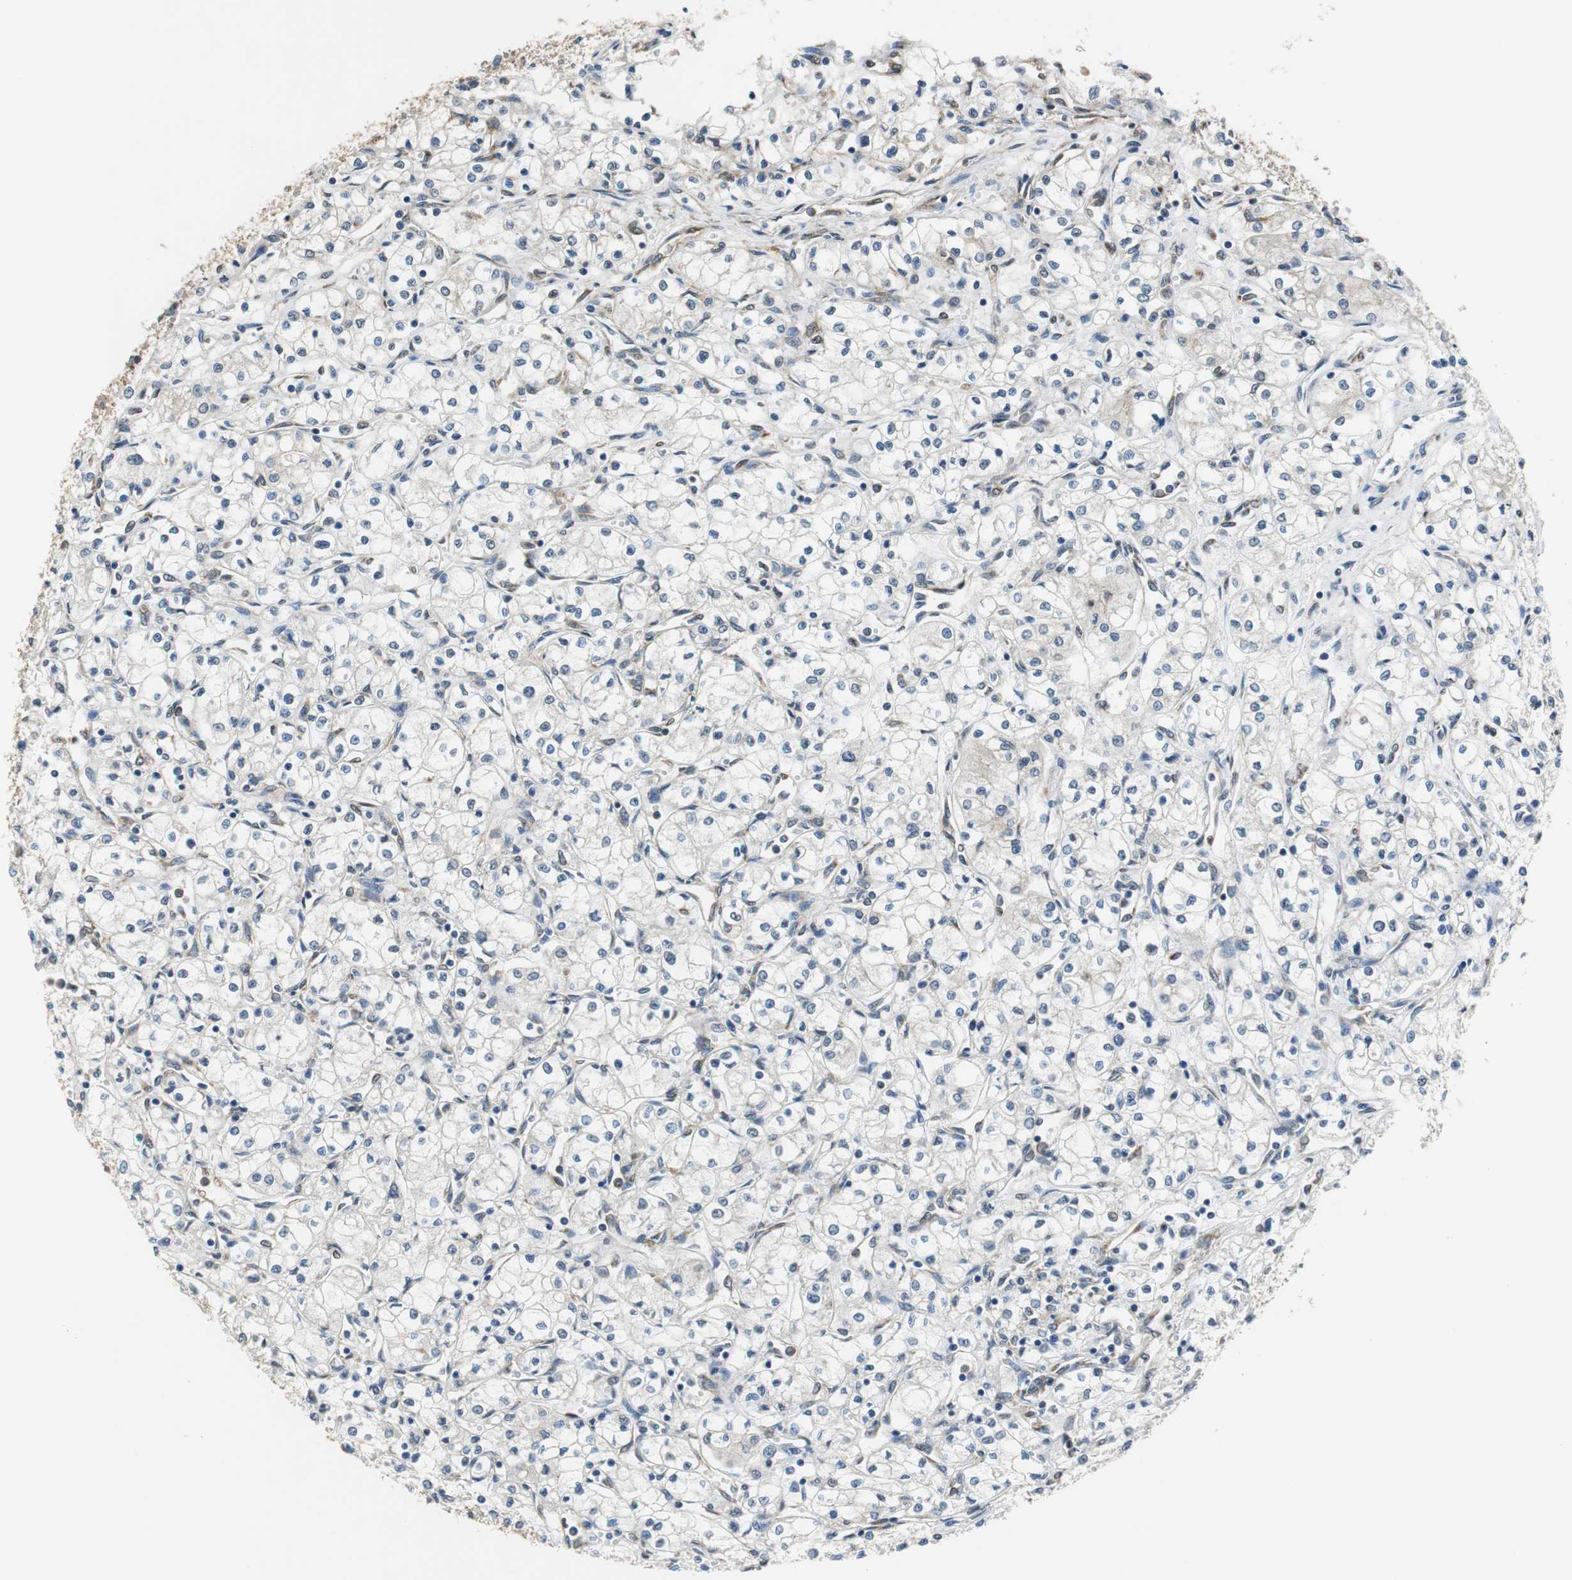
{"staining": {"intensity": "negative", "quantity": "none", "location": "none"}, "tissue": "renal cancer", "cell_type": "Tumor cells", "image_type": "cancer", "snomed": [{"axis": "morphology", "description": "Normal tissue, NOS"}, {"axis": "morphology", "description": "Adenocarcinoma, NOS"}, {"axis": "topography", "description": "Kidney"}], "caption": "An image of adenocarcinoma (renal) stained for a protein exhibits no brown staining in tumor cells. (Stains: DAB immunohistochemistry (IHC) with hematoxylin counter stain, Microscopy: brightfield microscopy at high magnification).", "gene": "CNOT3", "patient": {"sex": "male", "age": 59}}